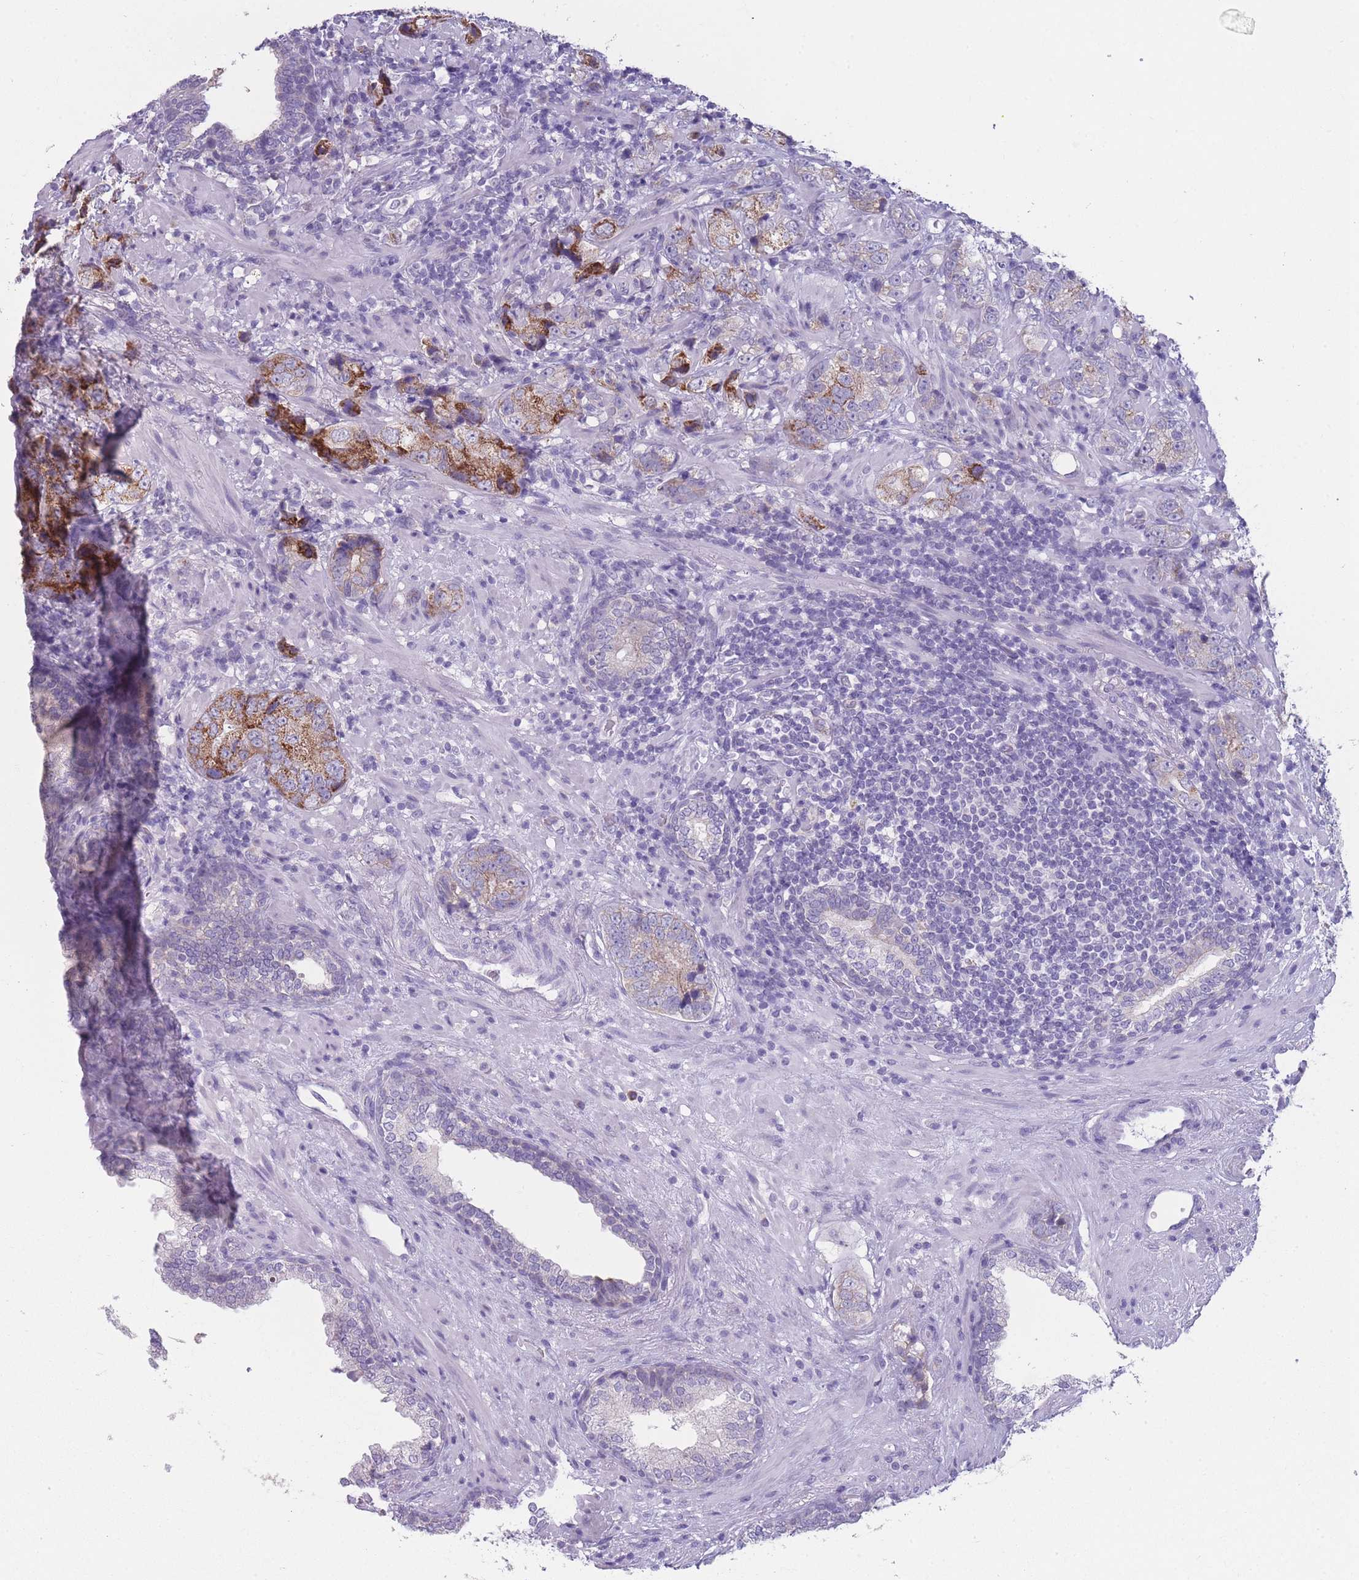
{"staining": {"intensity": "moderate", "quantity": "25%-75%", "location": "cytoplasmic/membranous"}, "tissue": "prostate cancer", "cell_type": "Tumor cells", "image_type": "cancer", "snomed": [{"axis": "morphology", "description": "Adenocarcinoma, High grade"}, {"axis": "topography", "description": "Prostate"}], "caption": "An immunohistochemistry image of tumor tissue is shown. Protein staining in brown shows moderate cytoplasmic/membranous positivity in prostate cancer (high-grade adenocarcinoma) within tumor cells.", "gene": "DCANP1", "patient": {"sex": "male", "age": 63}}